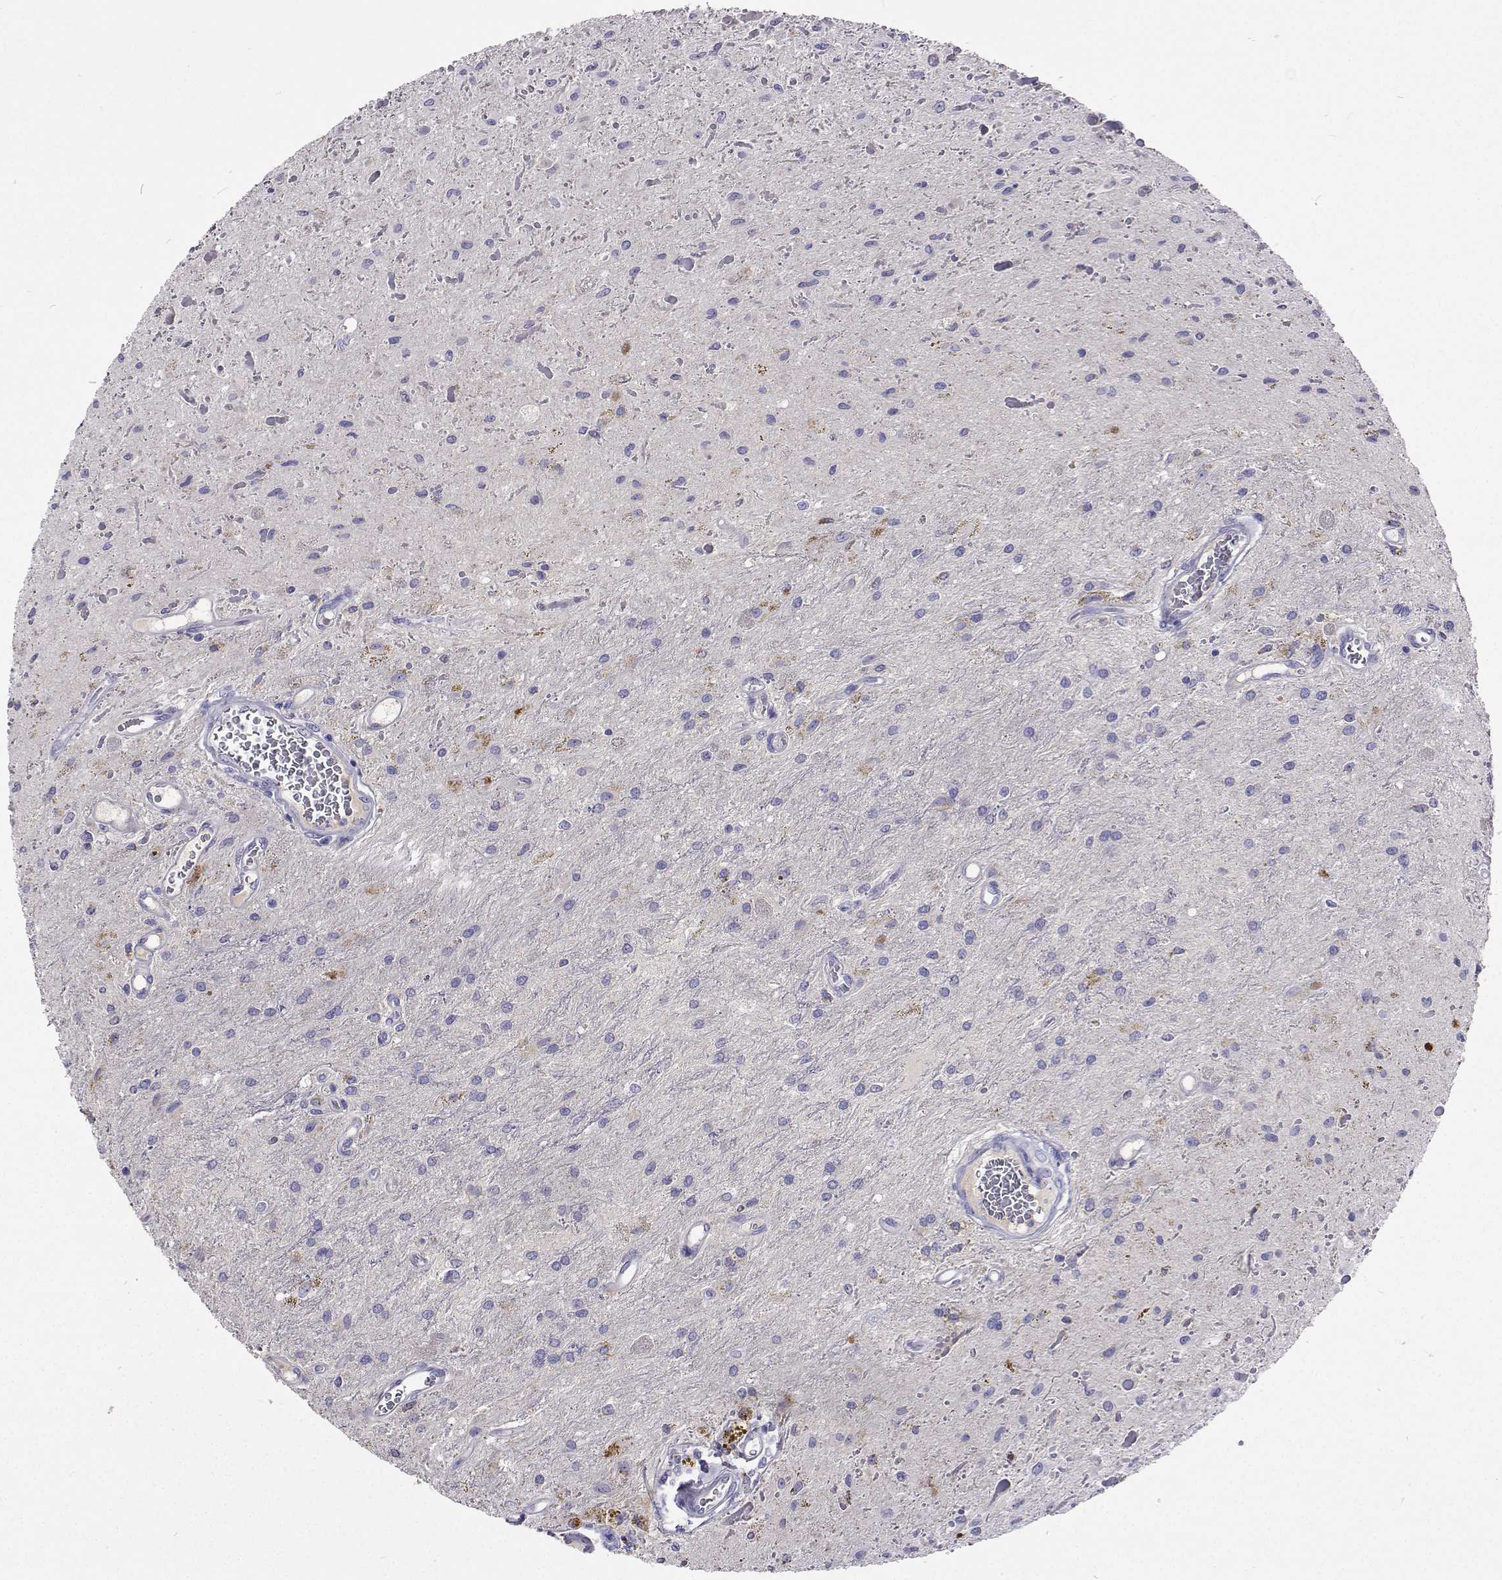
{"staining": {"intensity": "negative", "quantity": "none", "location": "none"}, "tissue": "glioma", "cell_type": "Tumor cells", "image_type": "cancer", "snomed": [{"axis": "morphology", "description": "Glioma, malignant, Low grade"}, {"axis": "topography", "description": "Cerebellum"}], "caption": "IHC photomicrograph of neoplastic tissue: malignant low-grade glioma stained with DAB reveals no significant protein expression in tumor cells.", "gene": "CFAP44", "patient": {"sex": "female", "age": 14}}